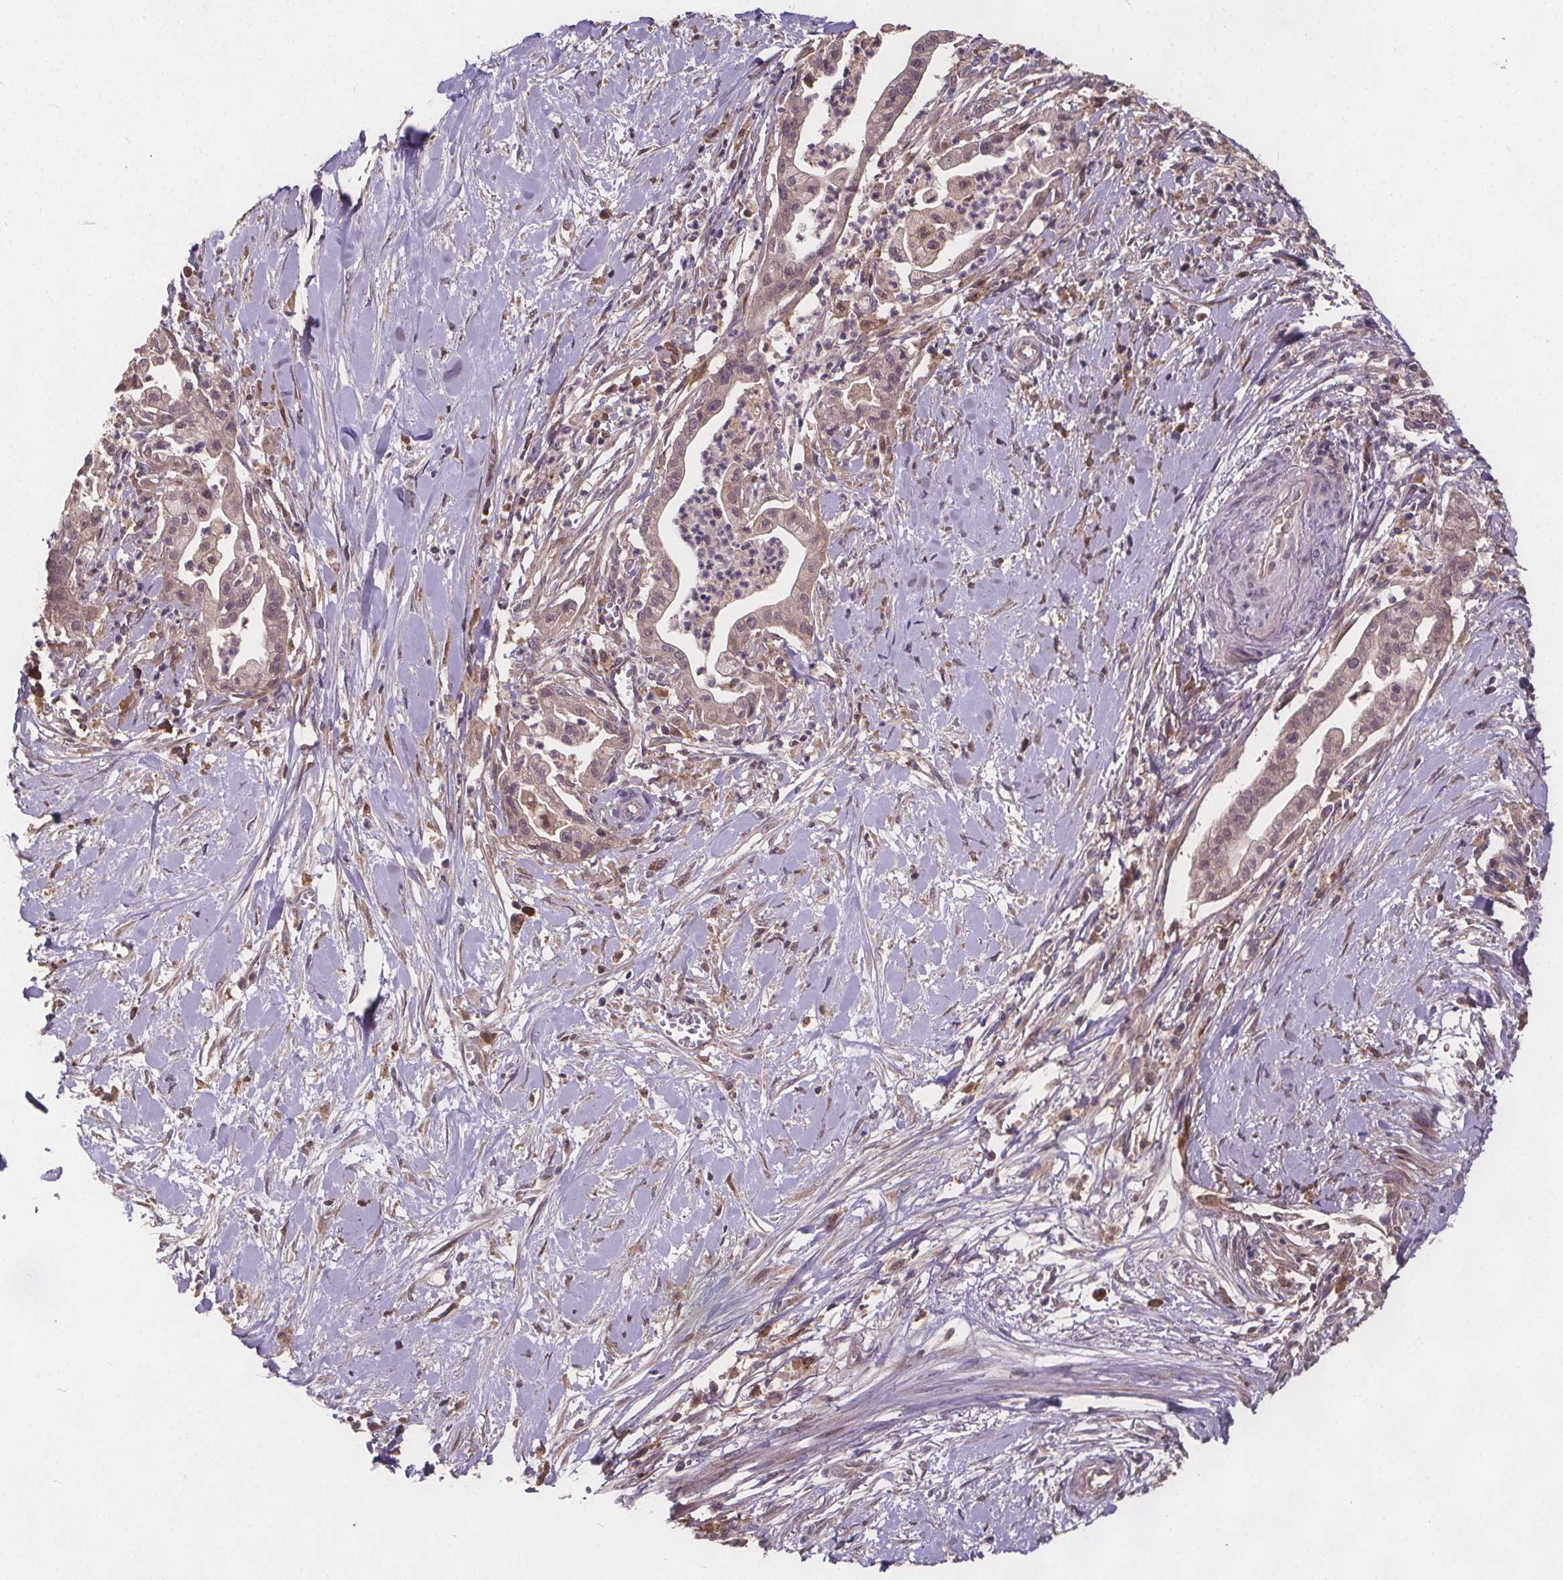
{"staining": {"intensity": "negative", "quantity": "none", "location": "none"}, "tissue": "pancreatic cancer", "cell_type": "Tumor cells", "image_type": "cancer", "snomed": [{"axis": "morphology", "description": "Normal tissue, NOS"}, {"axis": "morphology", "description": "Adenocarcinoma, NOS"}, {"axis": "topography", "description": "Lymph node"}, {"axis": "topography", "description": "Pancreas"}], "caption": "Tumor cells are negative for brown protein staining in pancreatic adenocarcinoma.", "gene": "USP9X", "patient": {"sex": "female", "age": 58}}